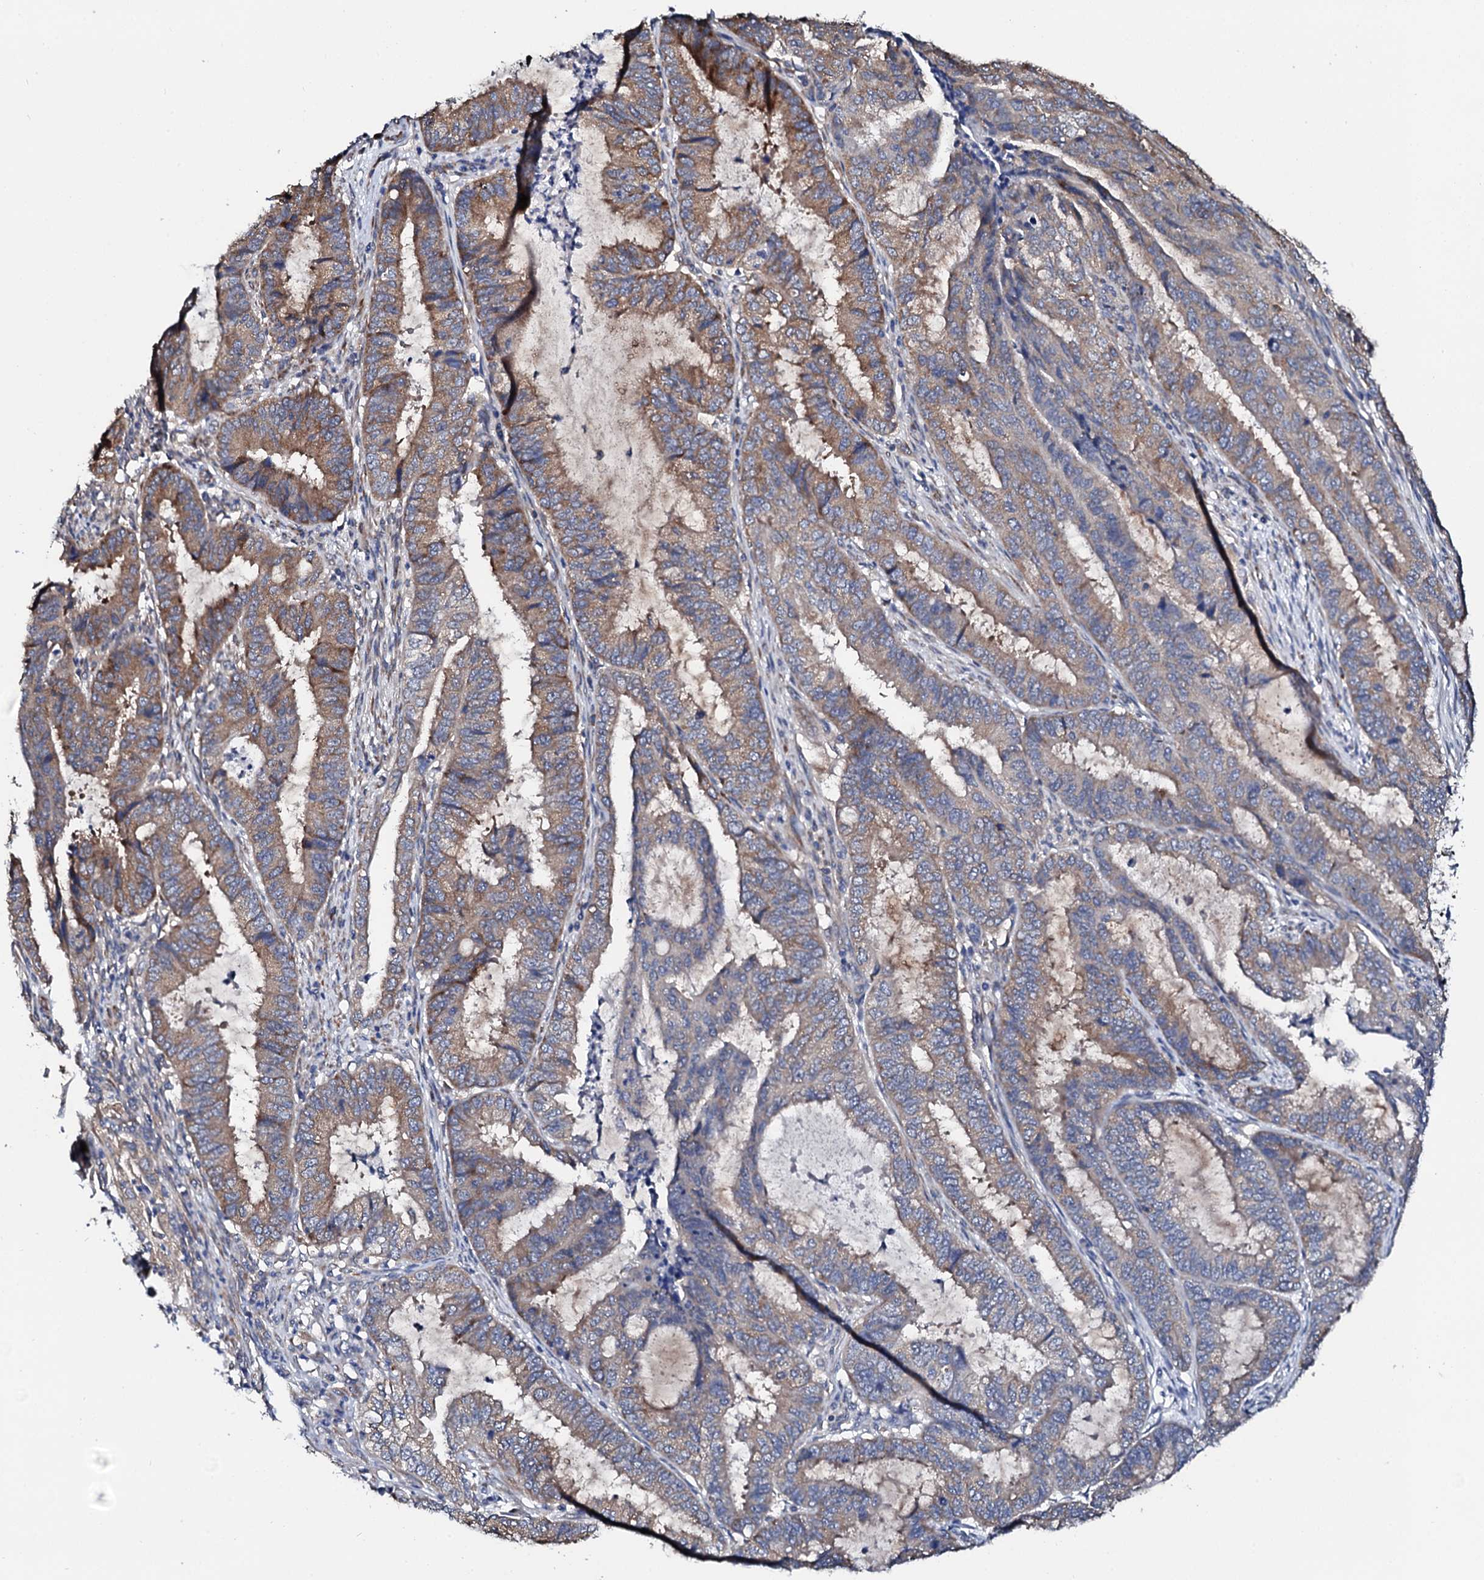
{"staining": {"intensity": "moderate", "quantity": "25%-75%", "location": "cytoplasmic/membranous"}, "tissue": "endometrial cancer", "cell_type": "Tumor cells", "image_type": "cancer", "snomed": [{"axis": "morphology", "description": "Adenocarcinoma, NOS"}, {"axis": "topography", "description": "Endometrium"}], "caption": "Tumor cells demonstrate medium levels of moderate cytoplasmic/membranous positivity in about 25%-75% of cells in human endometrial cancer.", "gene": "NUP58", "patient": {"sex": "female", "age": 51}}